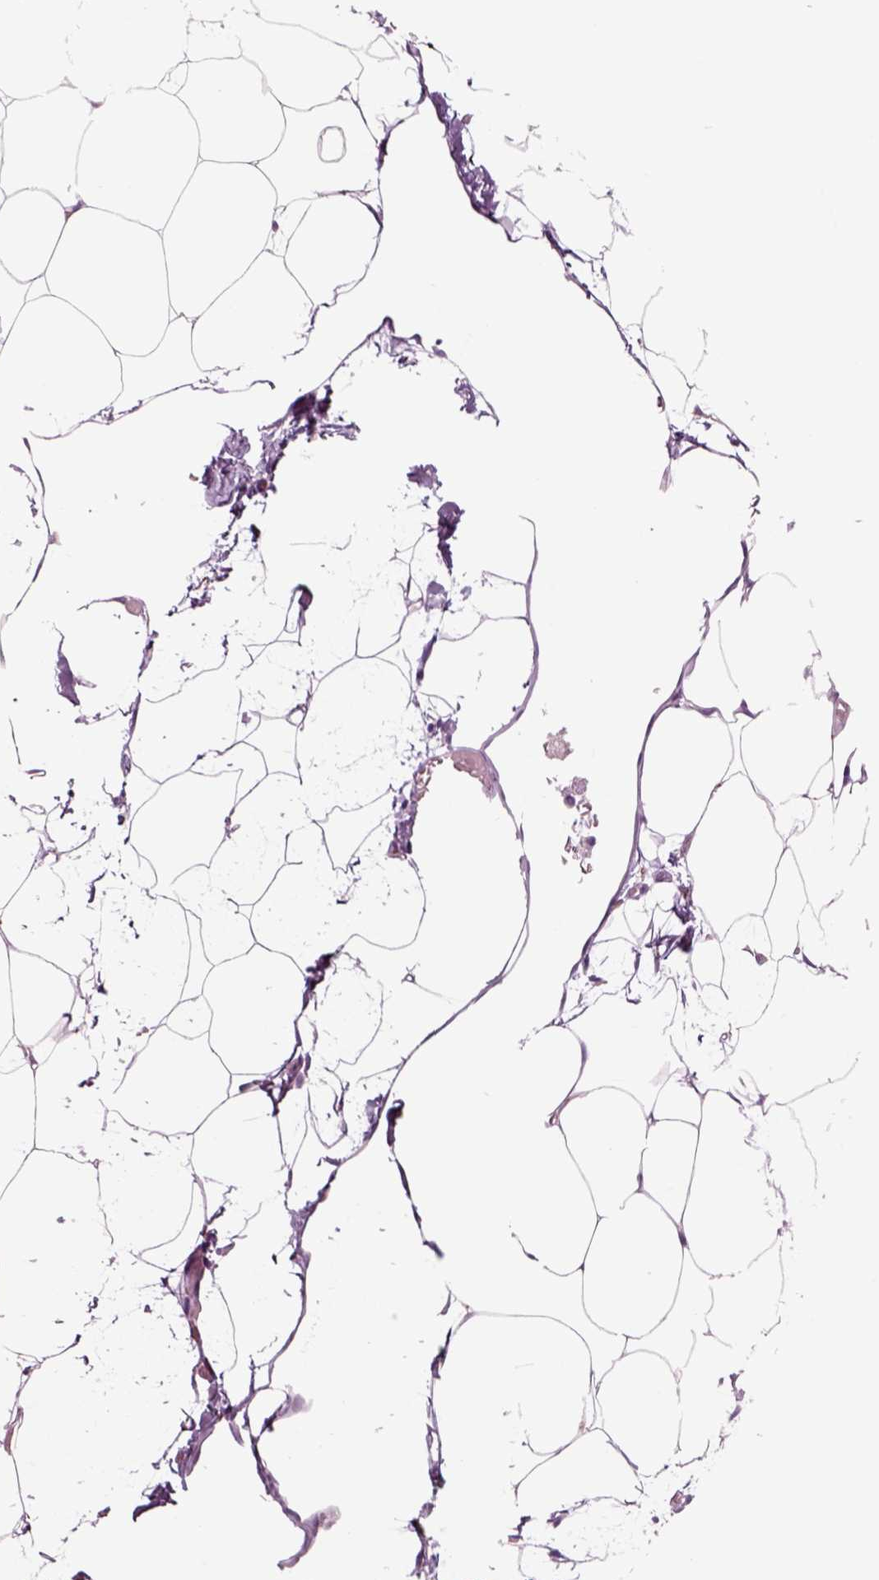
{"staining": {"intensity": "negative", "quantity": "none", "location": "none"}, "tissue": "adipose tissue", "cell_type": "Adipocytes", "image_type": "normal", "snomed": [{"axis": "morphology", "description": "Normal tissue, NOS"}, {"axis": "topography", "description": "Adipose tissue"}], "caption": "An immunohistochemistry (IHC) photomicrograph of benign adipose tissue is shown. There is no staining in adipocytes of adipose tissue. (DAB (3,3'-diaminobenzidine) IHC visualized using brightfield microscopy, high magnification).", "gene": "CHGB", "patient": {"sex": "male", "age": 57}}